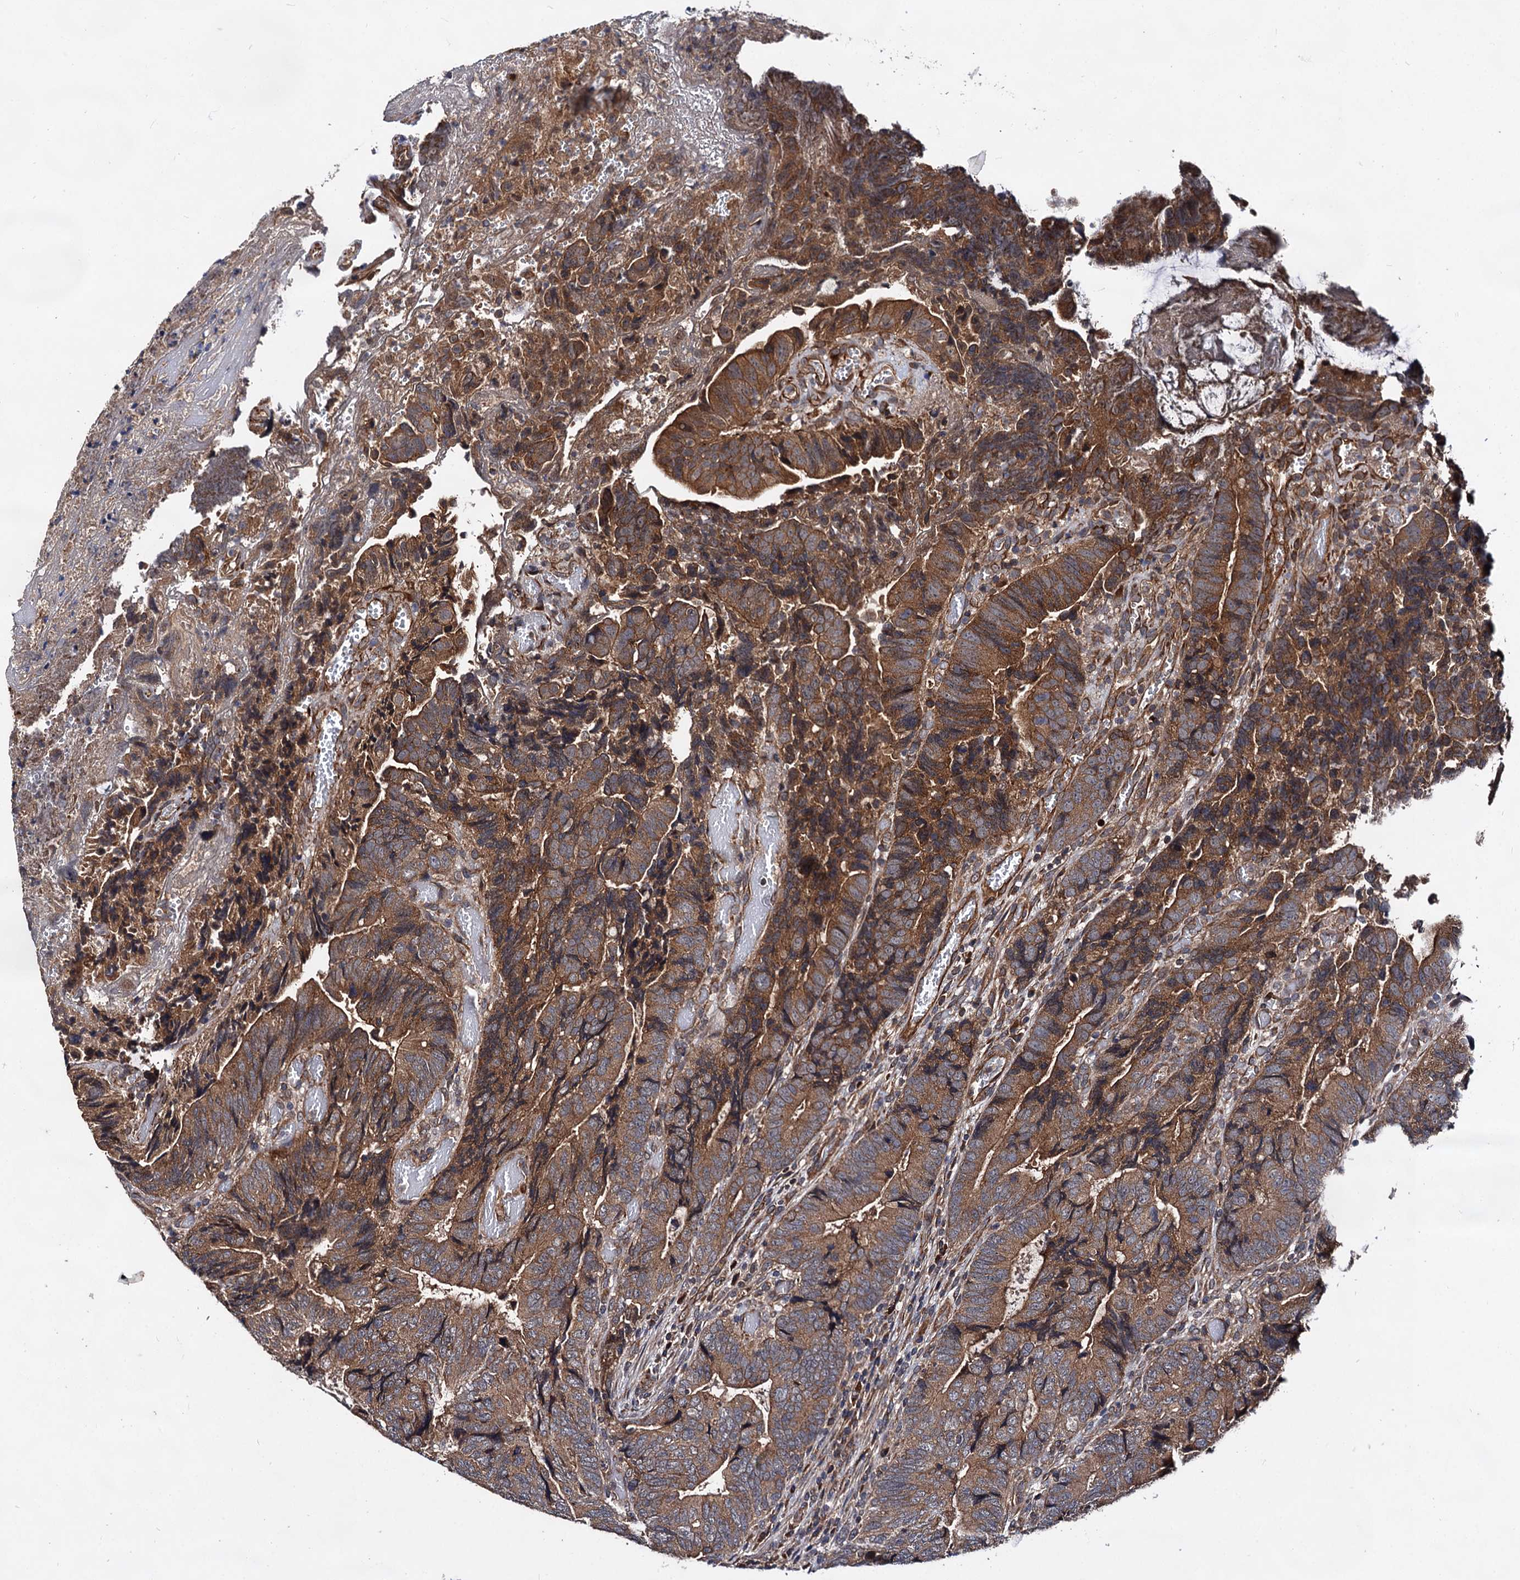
{"staining": {"intensity": "moderate", "quantity": ">75%", "location": "cytoplasmic/membranous"}, "tissue": "colorectal cancer", "cell_type": "Tumor cells", "image_type": "cancer", "snomed": [{"axis": "morphology", "description": "Adenocarcinoma, NOS"}, {"axis": "topography", "description": "Colon"}], "caption": "This is an image of IHC staining of adenocarcinoma (colorectal), which shows moderate staining in the cytoplasmic/membranous of tumor cells.", "gene": "TEX9", "patient": {"sex": "female", "age": 67}}